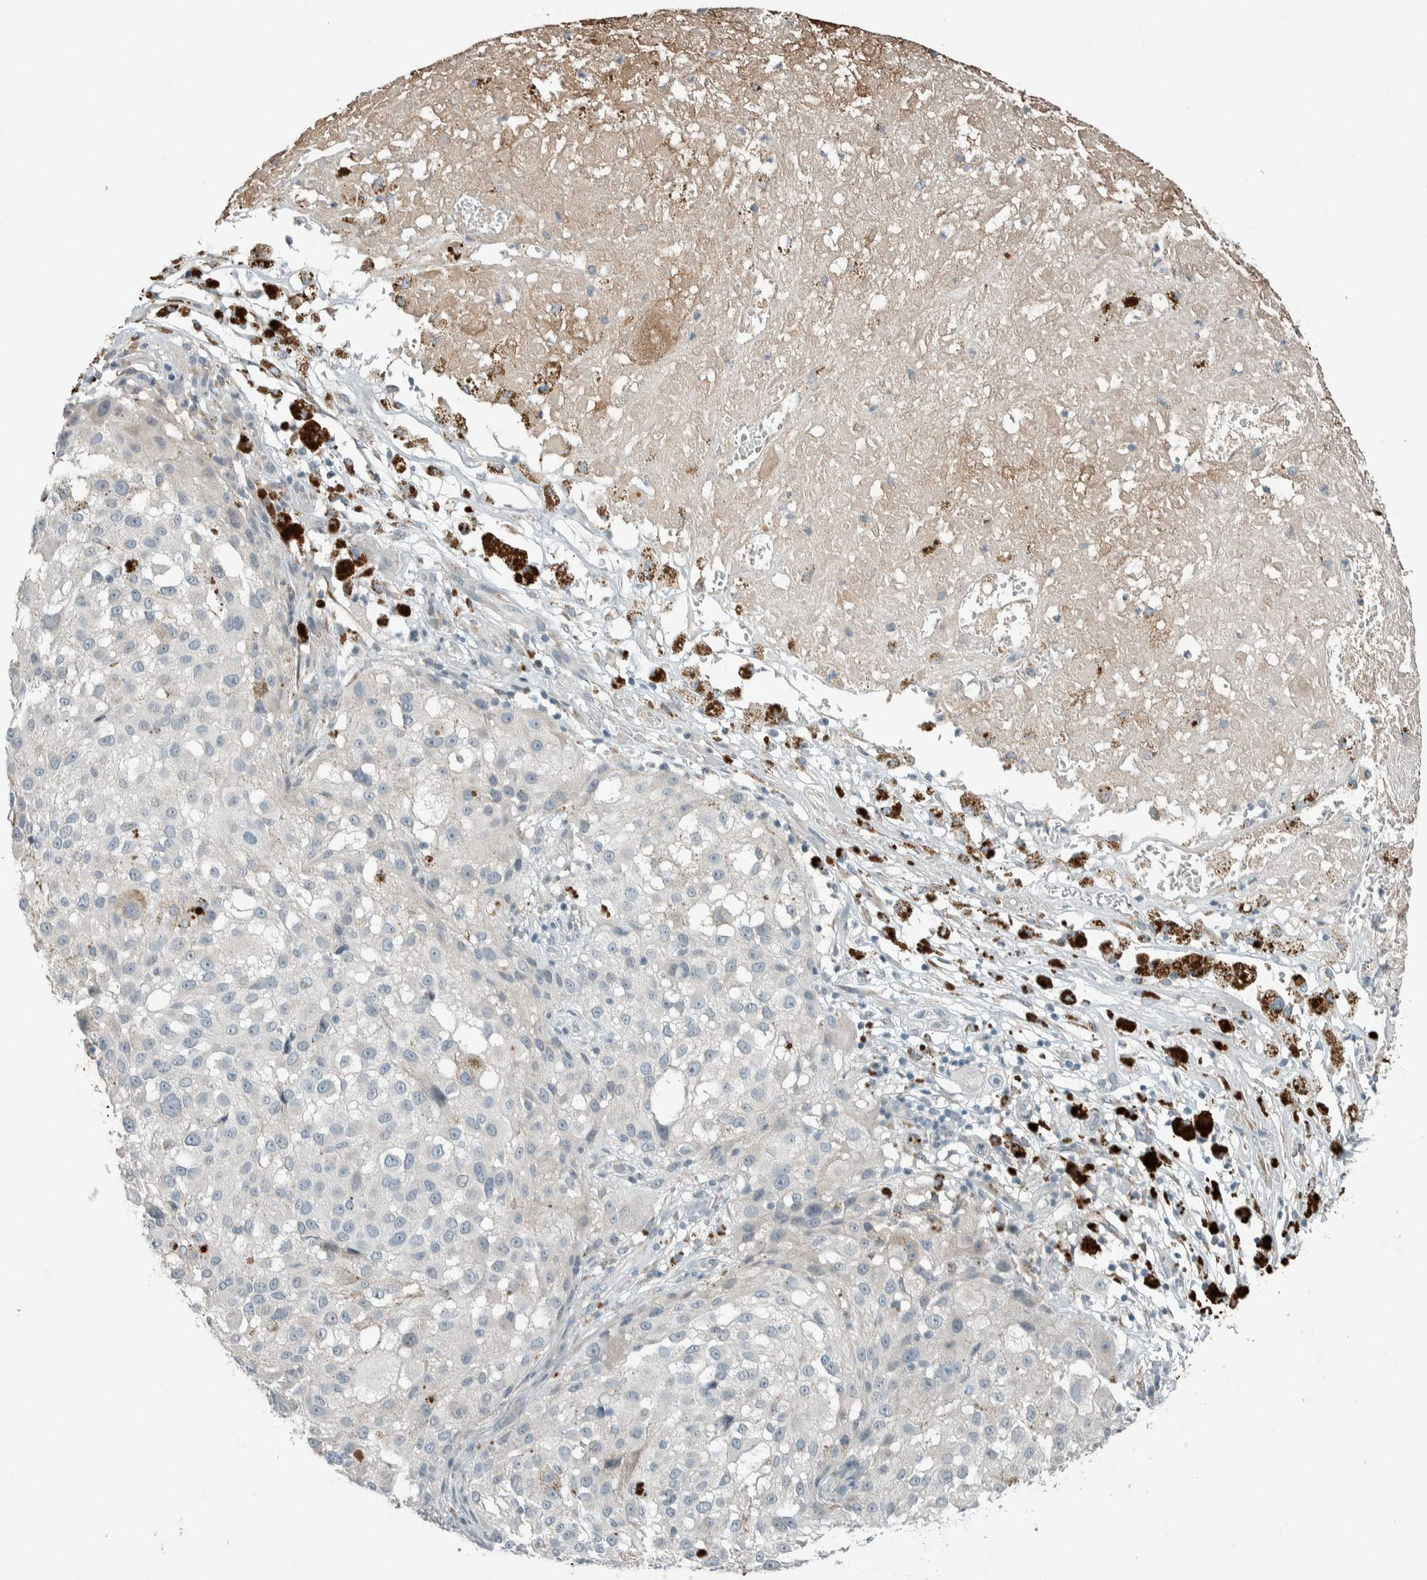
{"staining": {"intensity": "negative", "quantity": "none", "location": "none"}, "tissue": "melanoma", "cell_type": "Tumor cells", "image_type": "cancer", "snomed": [{"axis": "morphology", "description": "Necrosis, NOS"}, {"axis": "morphology", "description": "Malignant melanoma, NOS"}, {"axis": "topography", "description": "Skin"}], "caption": "Immunohistochemistry (IHC) of malignant melanoma displays no positivity in tumor cells. The staining was performed using DAB (3,3'-diaminobenzidine) to visualize the protein expression in brown, while the nuclei were stained in blue with hematoxylin (Magnification: 20x).", "gene": "CERCAM", "patient": {"sex": "female", "age": 87}}